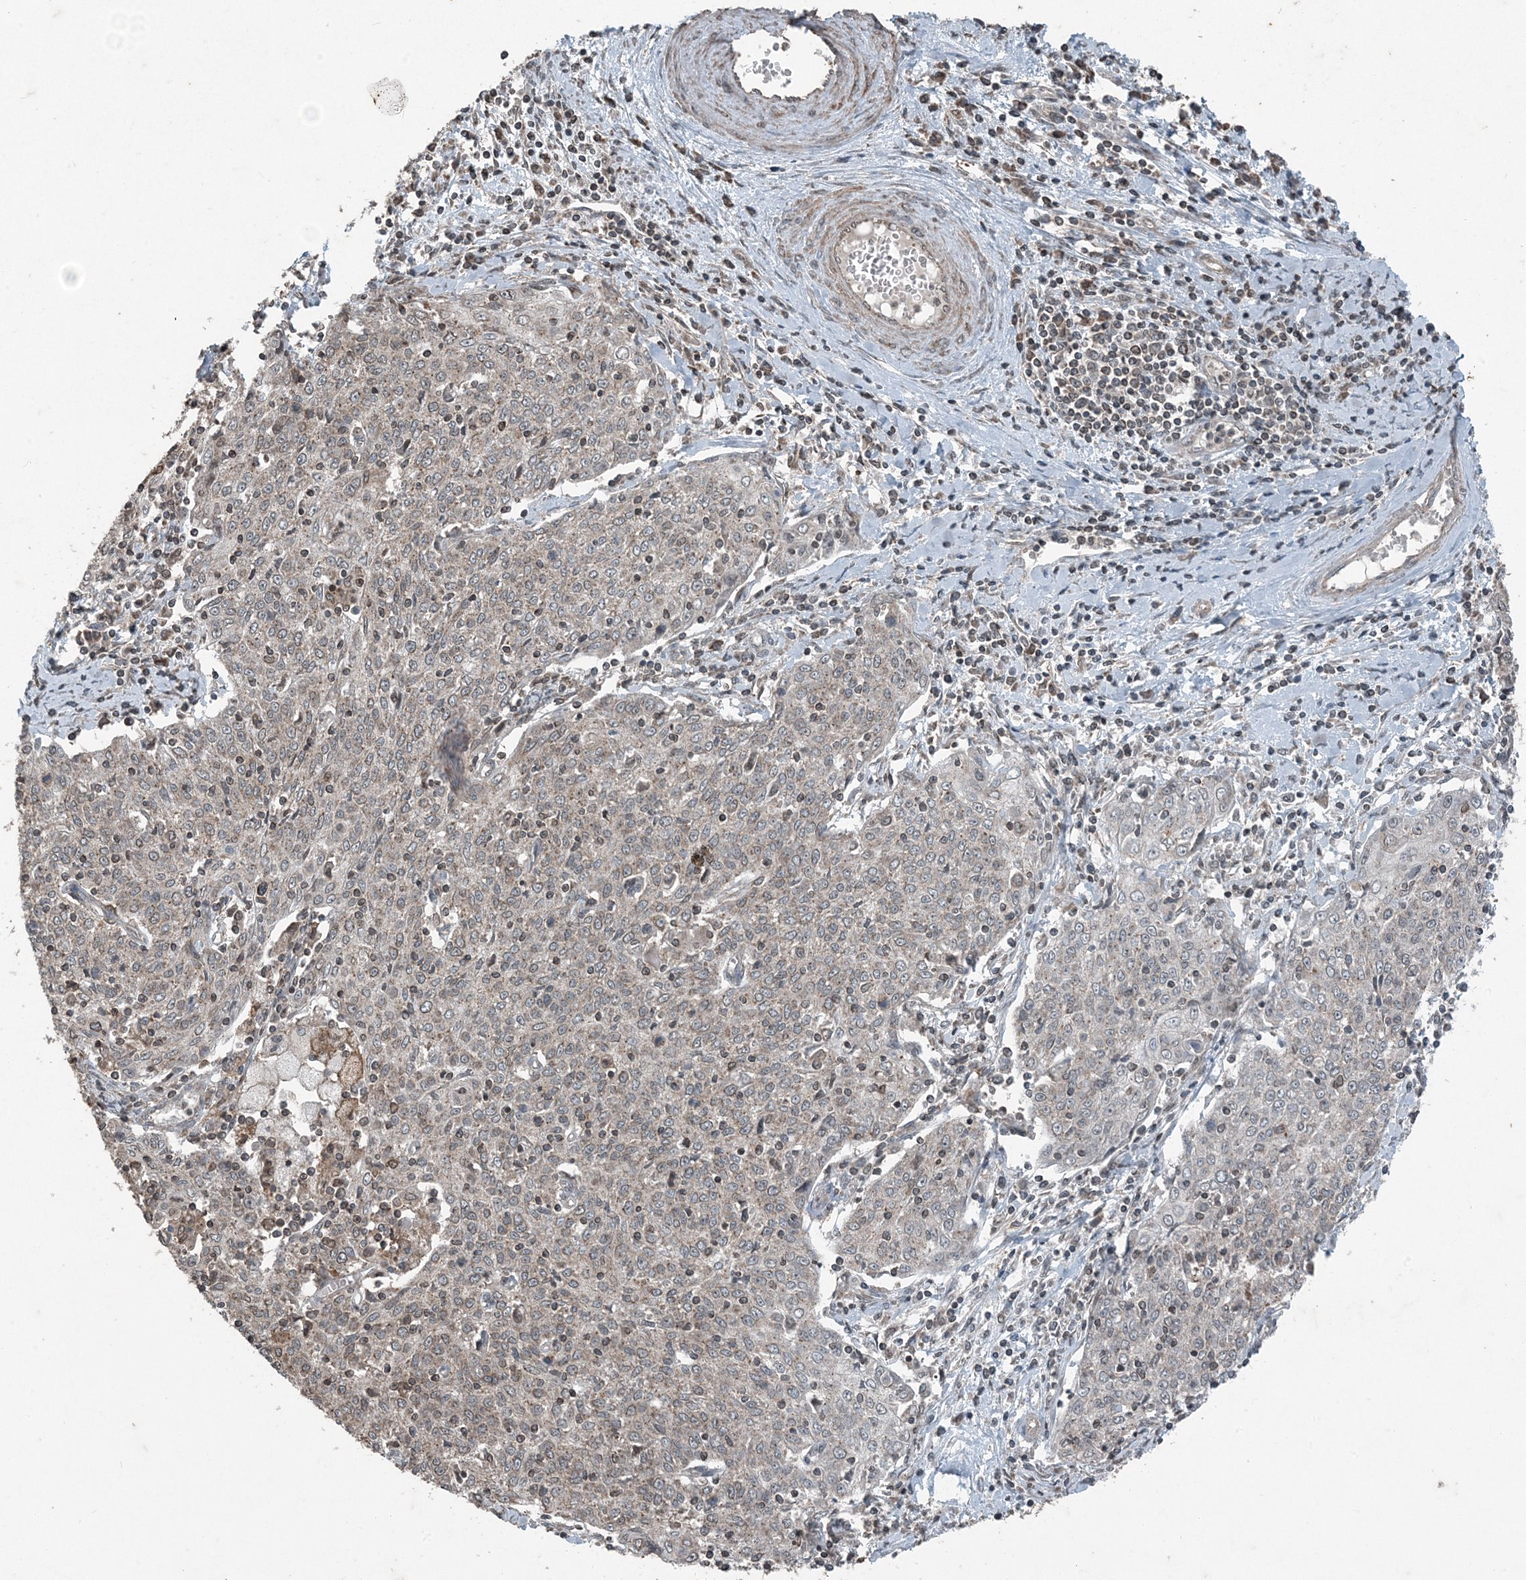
{"staining": {"intensity": "weak", "quantity": ">75%", "location": "cytoplasmic/membranous"}, "tissue": "cervical cancer", "cell_type": "Tumor cells", "image_type": "cancer", "snomed": [{"axis": "morphology", "description": "Squamous cell carcinoma, NOS"}, {"axis": "topography", "description": "Cervix"}], "caption": "Cervical cancer (squamous cell carcinoma) stained with IHC demonstrates weak cytoplasmic/membranous expression in about >75% of tumor cells.", "gene": "GNL1", "patient": {"sex": "female", "age": 48}}